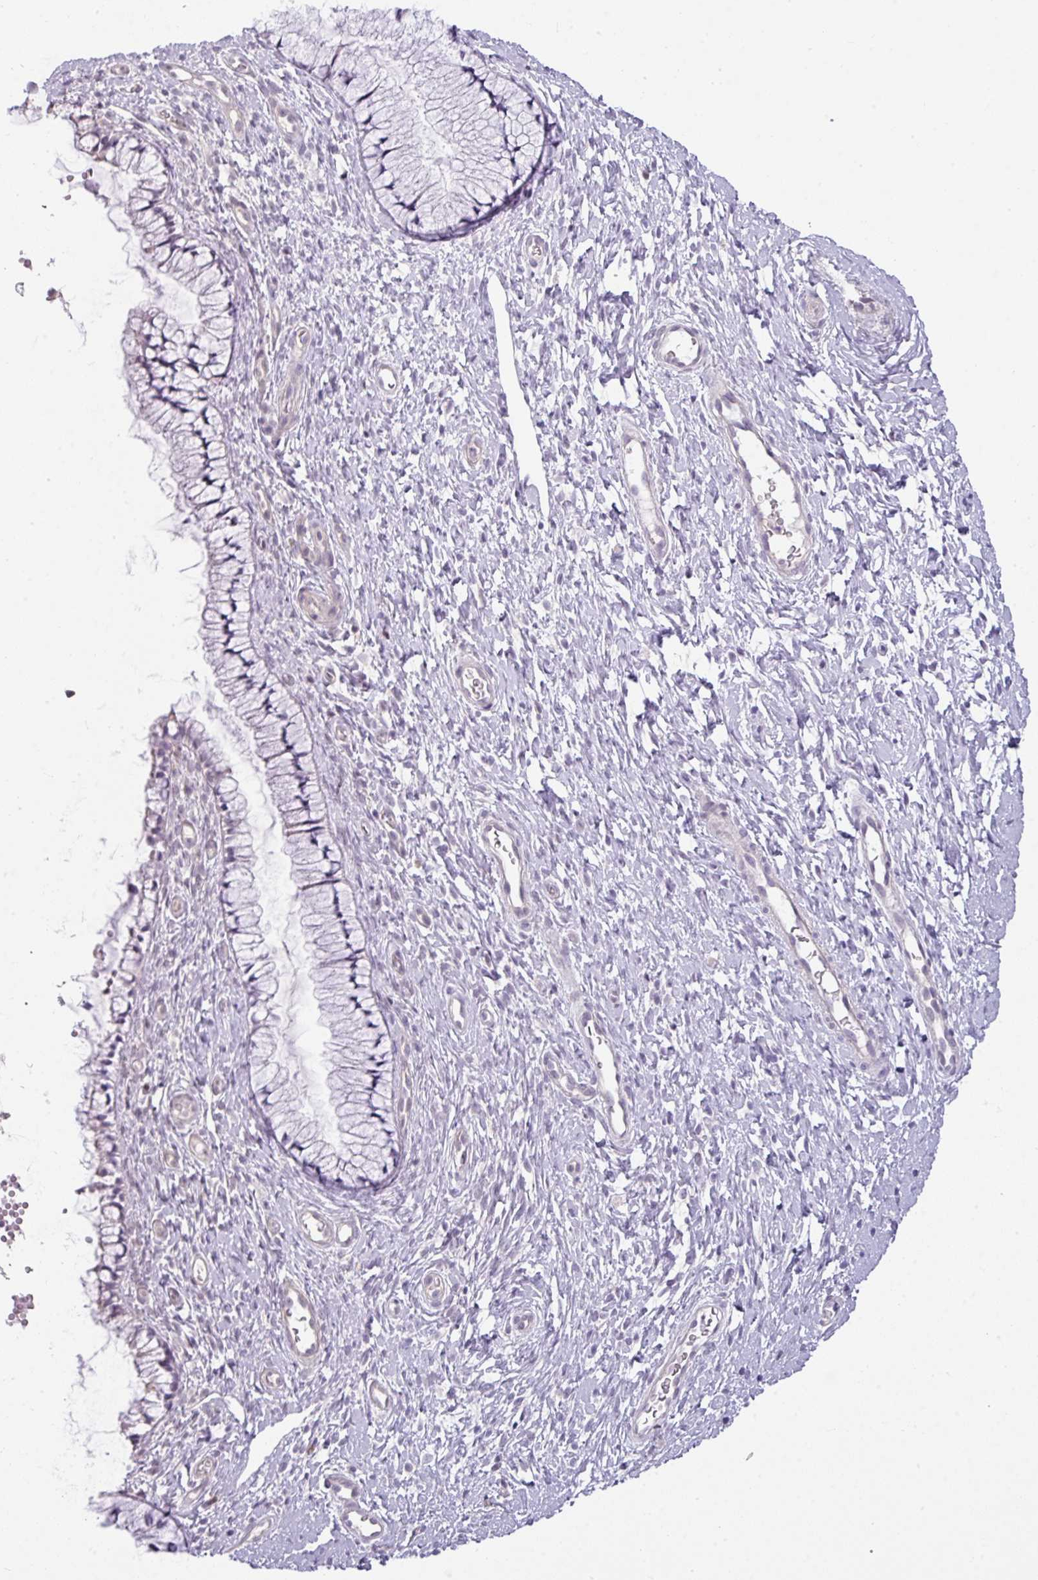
{"staining": {"intensity": "negative", "quantity": "none", "location": "none"}, "tissue": "cervix", "cell_type": "Glandular cells", "image_type": "normal", "snomed": [{"axis": "morphology", "description": "Normal tissue, NOS"}, {"axis": "topography", "description": "Cervix"}], "caption": "Micrograph shows no significant protein positivity in glandular cells of benign cervix. The staining was performed using DAB (3,3'-diaminobenzidine) to visualize the protein expression in brown, while the nuclei were stained in blue with hematoxylin (Magnification: 20x).", "gene": "STAT5A", "patient": {"sex": "female", "age": 36}}